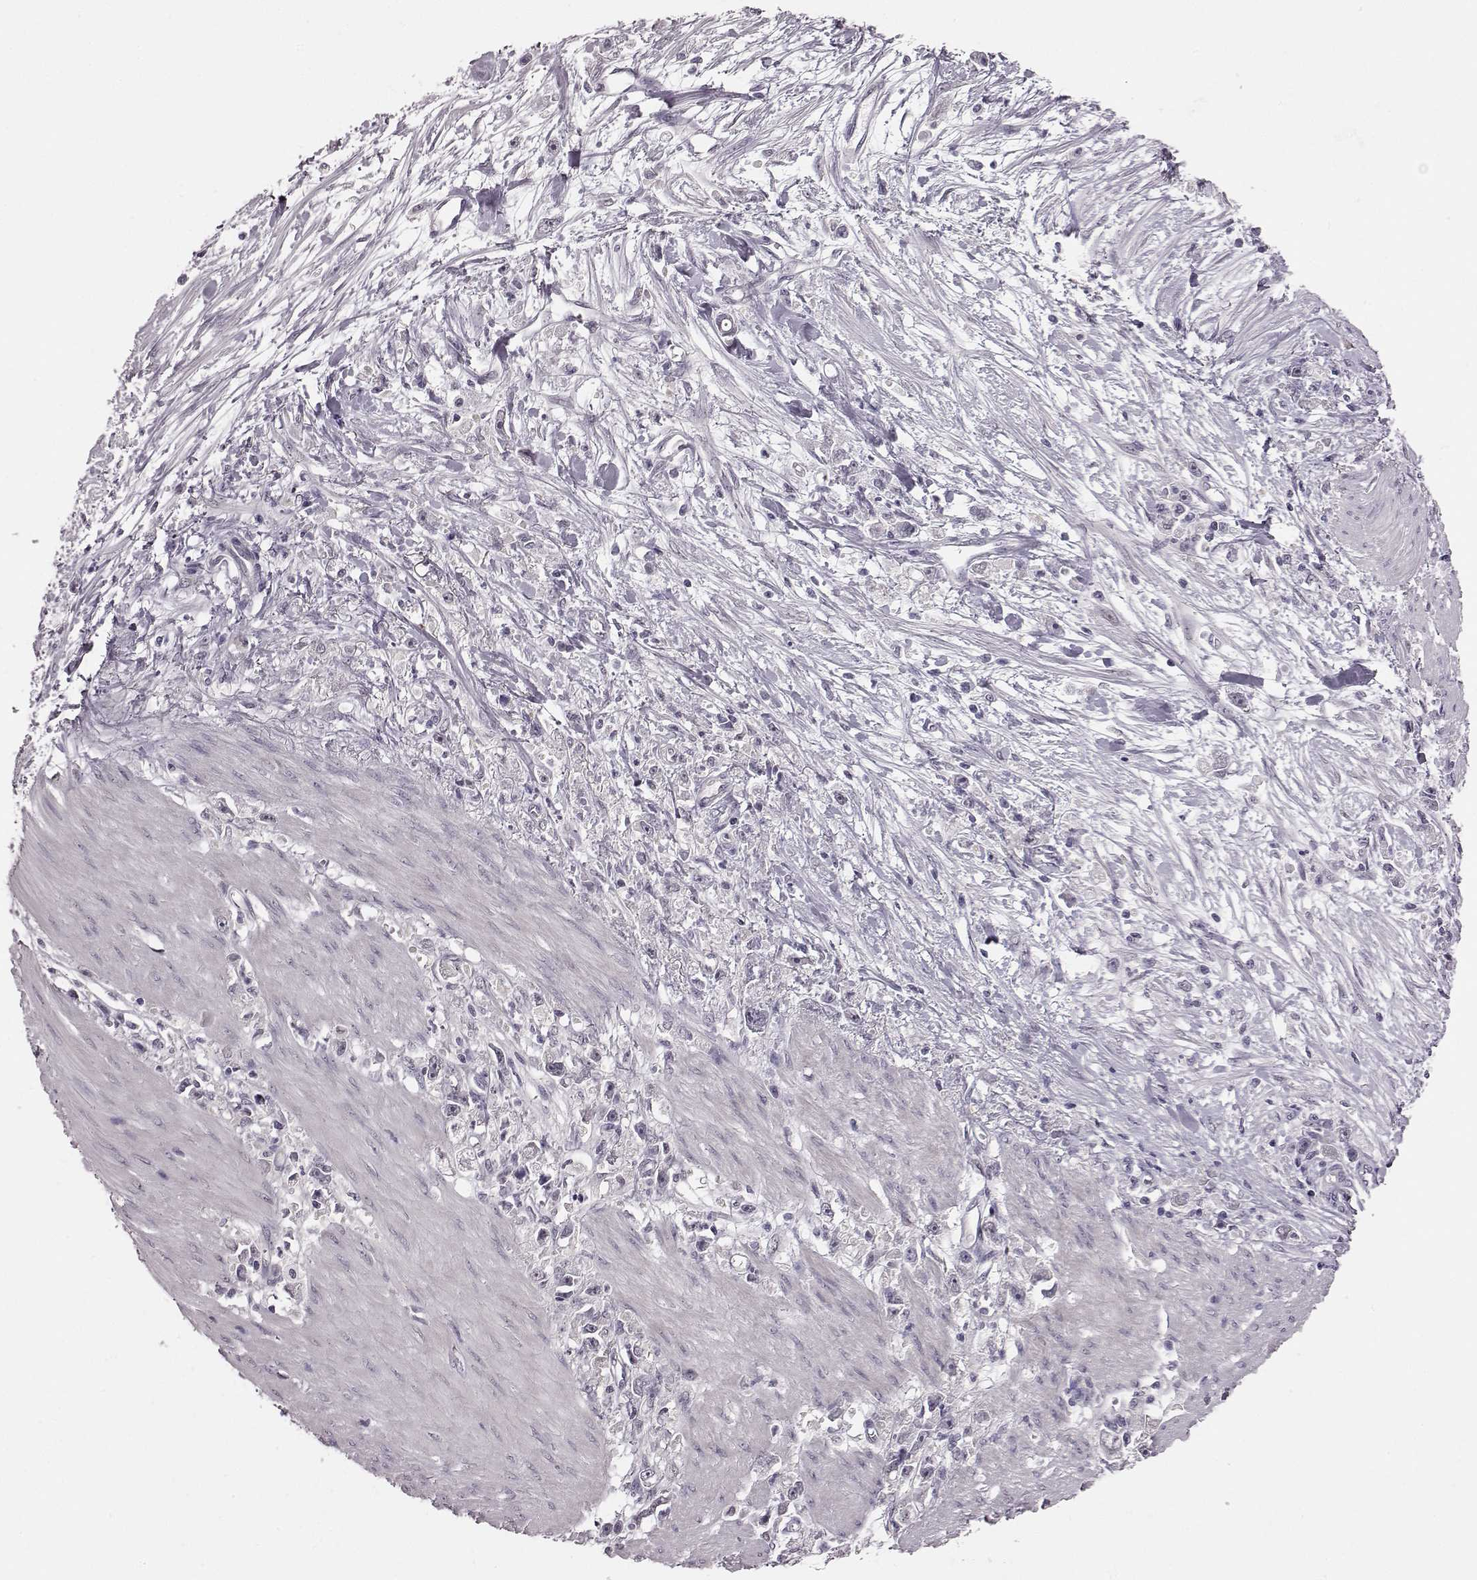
{"staining": {"intensity": "negative", "quantity": "none", "location": "none"}, "tissue": "stomach cancer", "cell_type": "Tumor cells", "image_type": "cancer", "snomed": [{"axis": "morphology", "description": "Adenocarcinoma, NOS"}, {"axis": "topography", "description": "Stomach"}], "caption": "Tumor cells show no significant protein expression in stomach adenocarcinoma.", "gene": "C10orf62", "patient": {"sex": "female", "age": 59}}